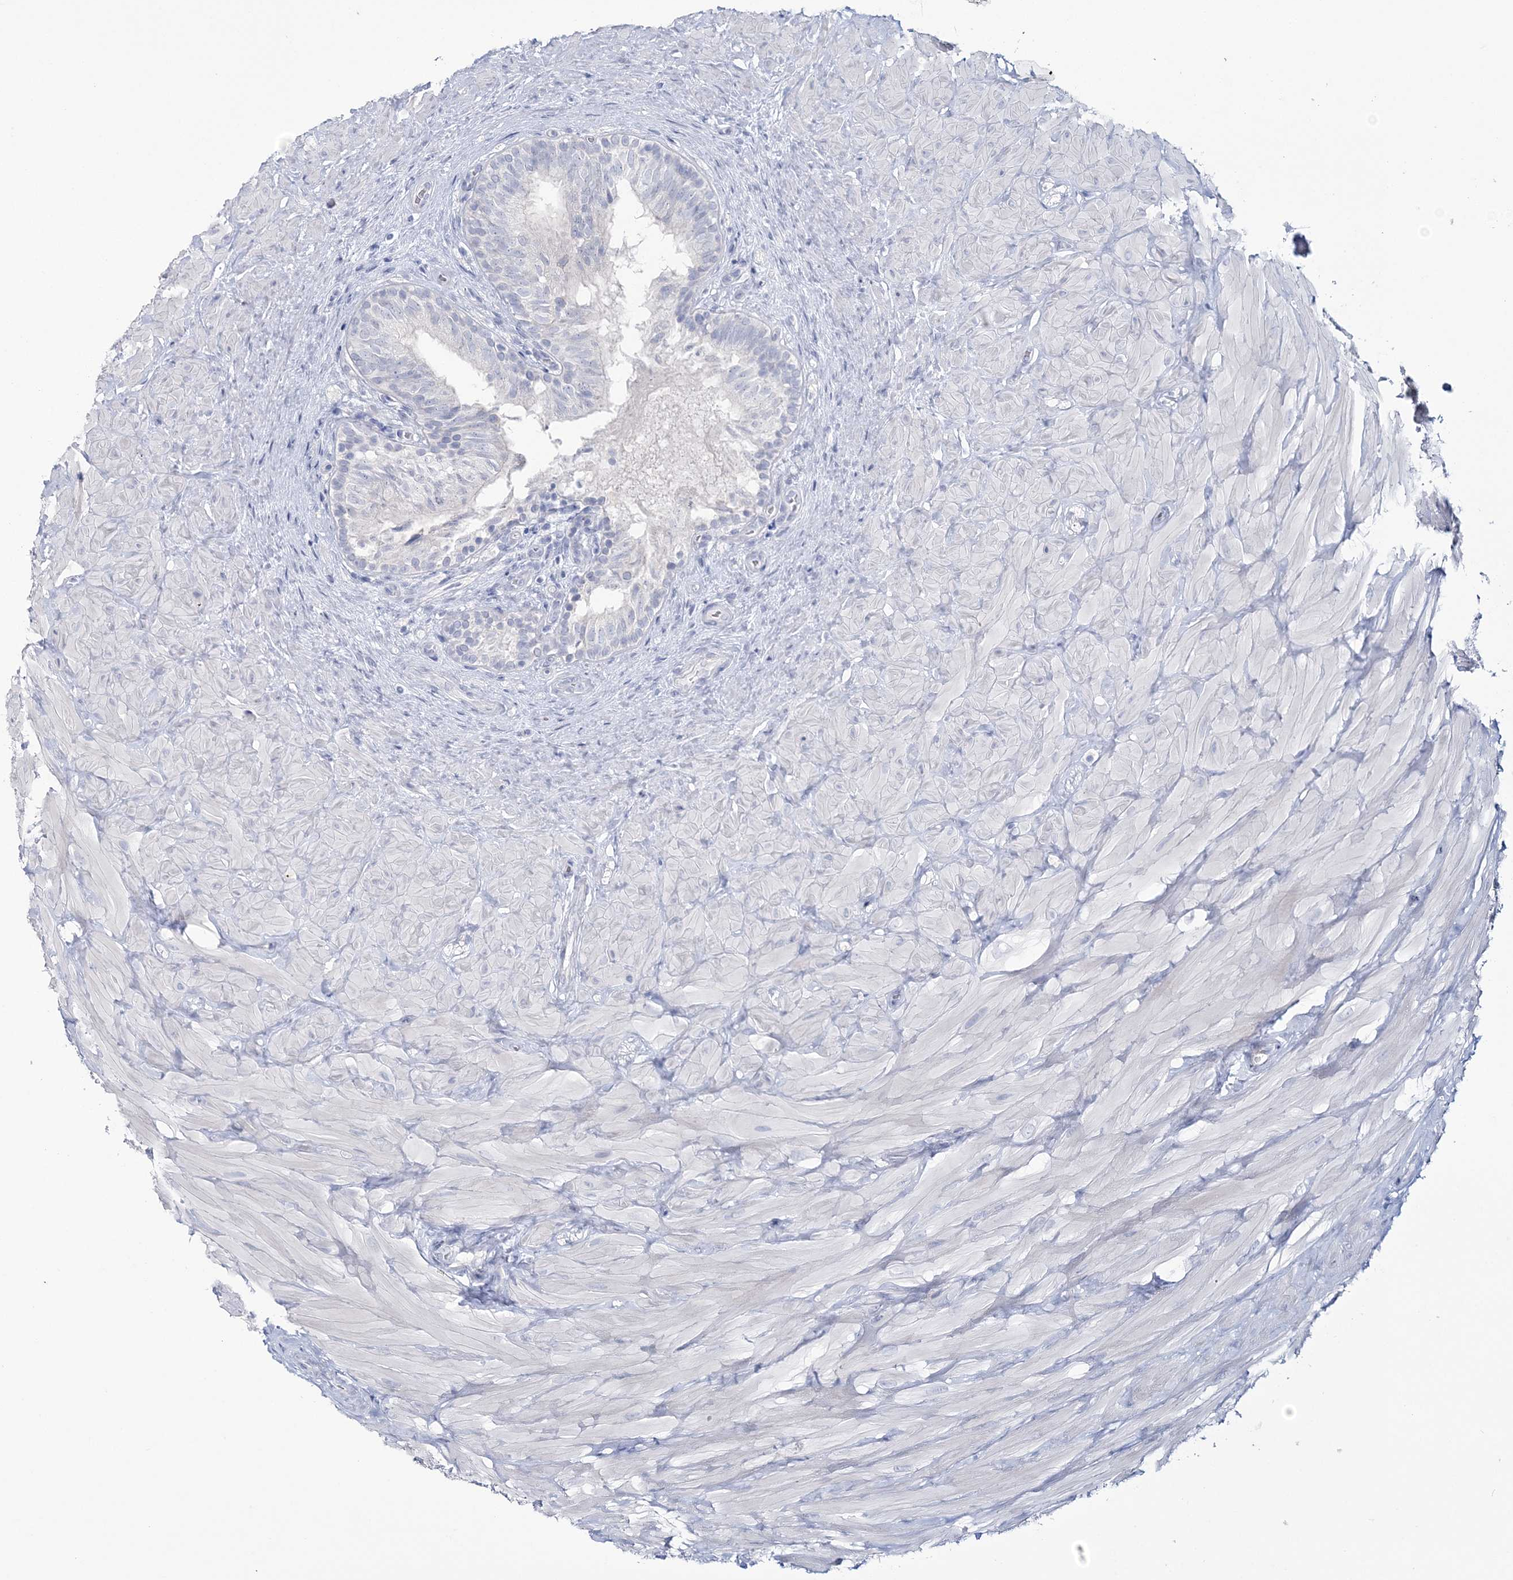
{"staining": {"intensity": "negative", "quantity": "none", "location": "none"}, "tissue": "epididymis", "cell_type": "Glandular cells", "image_type": "normal", "snomed": [{"axis": "morphology", "description": "Normal tissue, NOS"}, {"axis": "topography", "description": "Soft tissue"}, {"axis": "topography", "description": "Epididymis"}], "caption": "Immunohistochemistry photomicrograph of normal epididymis stained for a protein (brown), which displays no positivity in glandular cells.", "gene": "CYP3A4", "patient": {"sex": "male", "age": 26}}